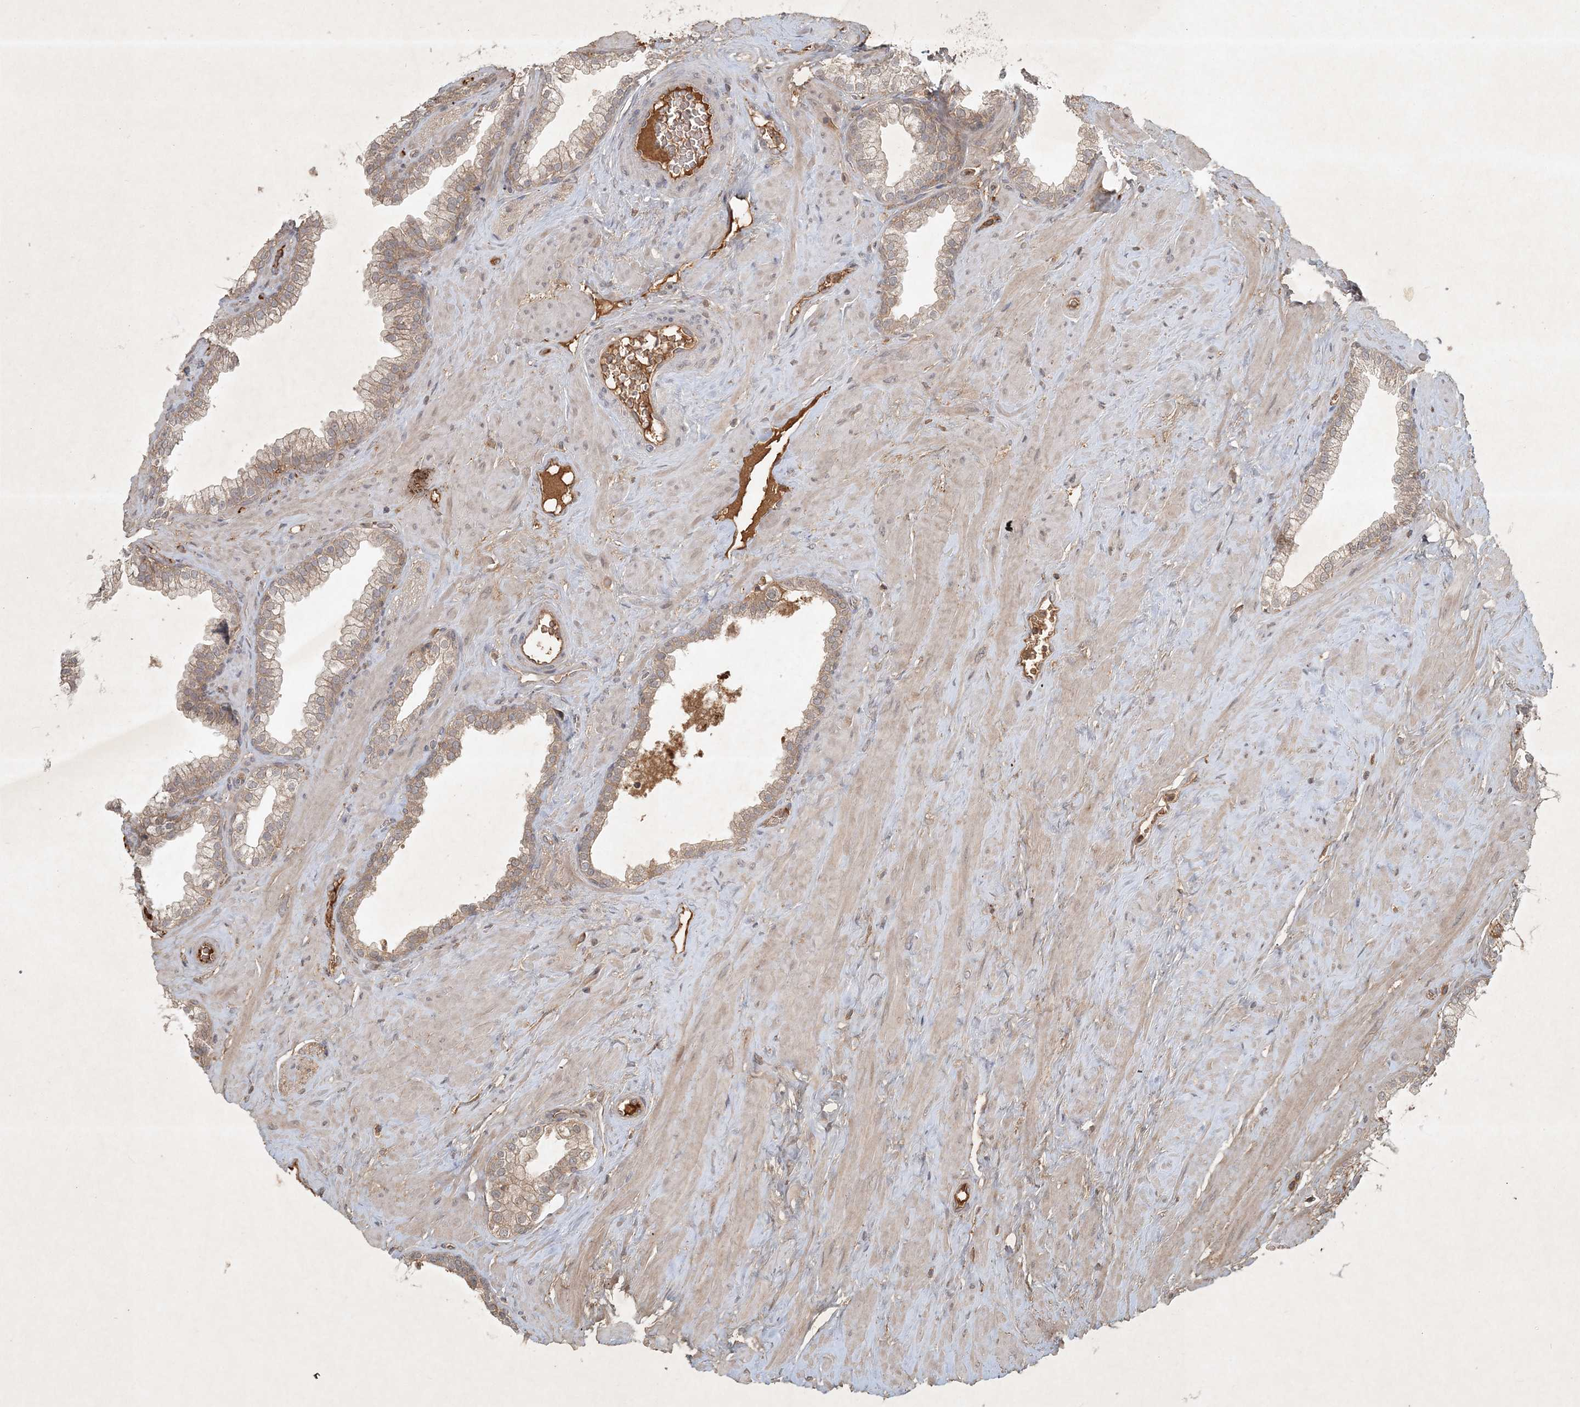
{"staining": {"intensity": "weak", "quantity": "25%-75%", "location": "cytoplasmic/membranous"}, "tissue": "prostate", "cell_type": "Glandular cells", "image_type": "normal", "snomed": [{"axis": "morphology", "description": "Normal tissue, NOS"}, {"axis": "morphology", "description": "Urothelial carcinoma, Low grade"}, {"axis": "topography", "description": "Urinary bladder"}, {"axis": "topography", "description": "Prostate"}], "caption": "A high-resolution micrograph shows IHC staining of normal prostate, which displays weak cytoplasmic/membranous positivity in about 25%-75% of glandular cells.", "gene": "TNFAIP6", "patient": {"sex": "male", "age": 60}}